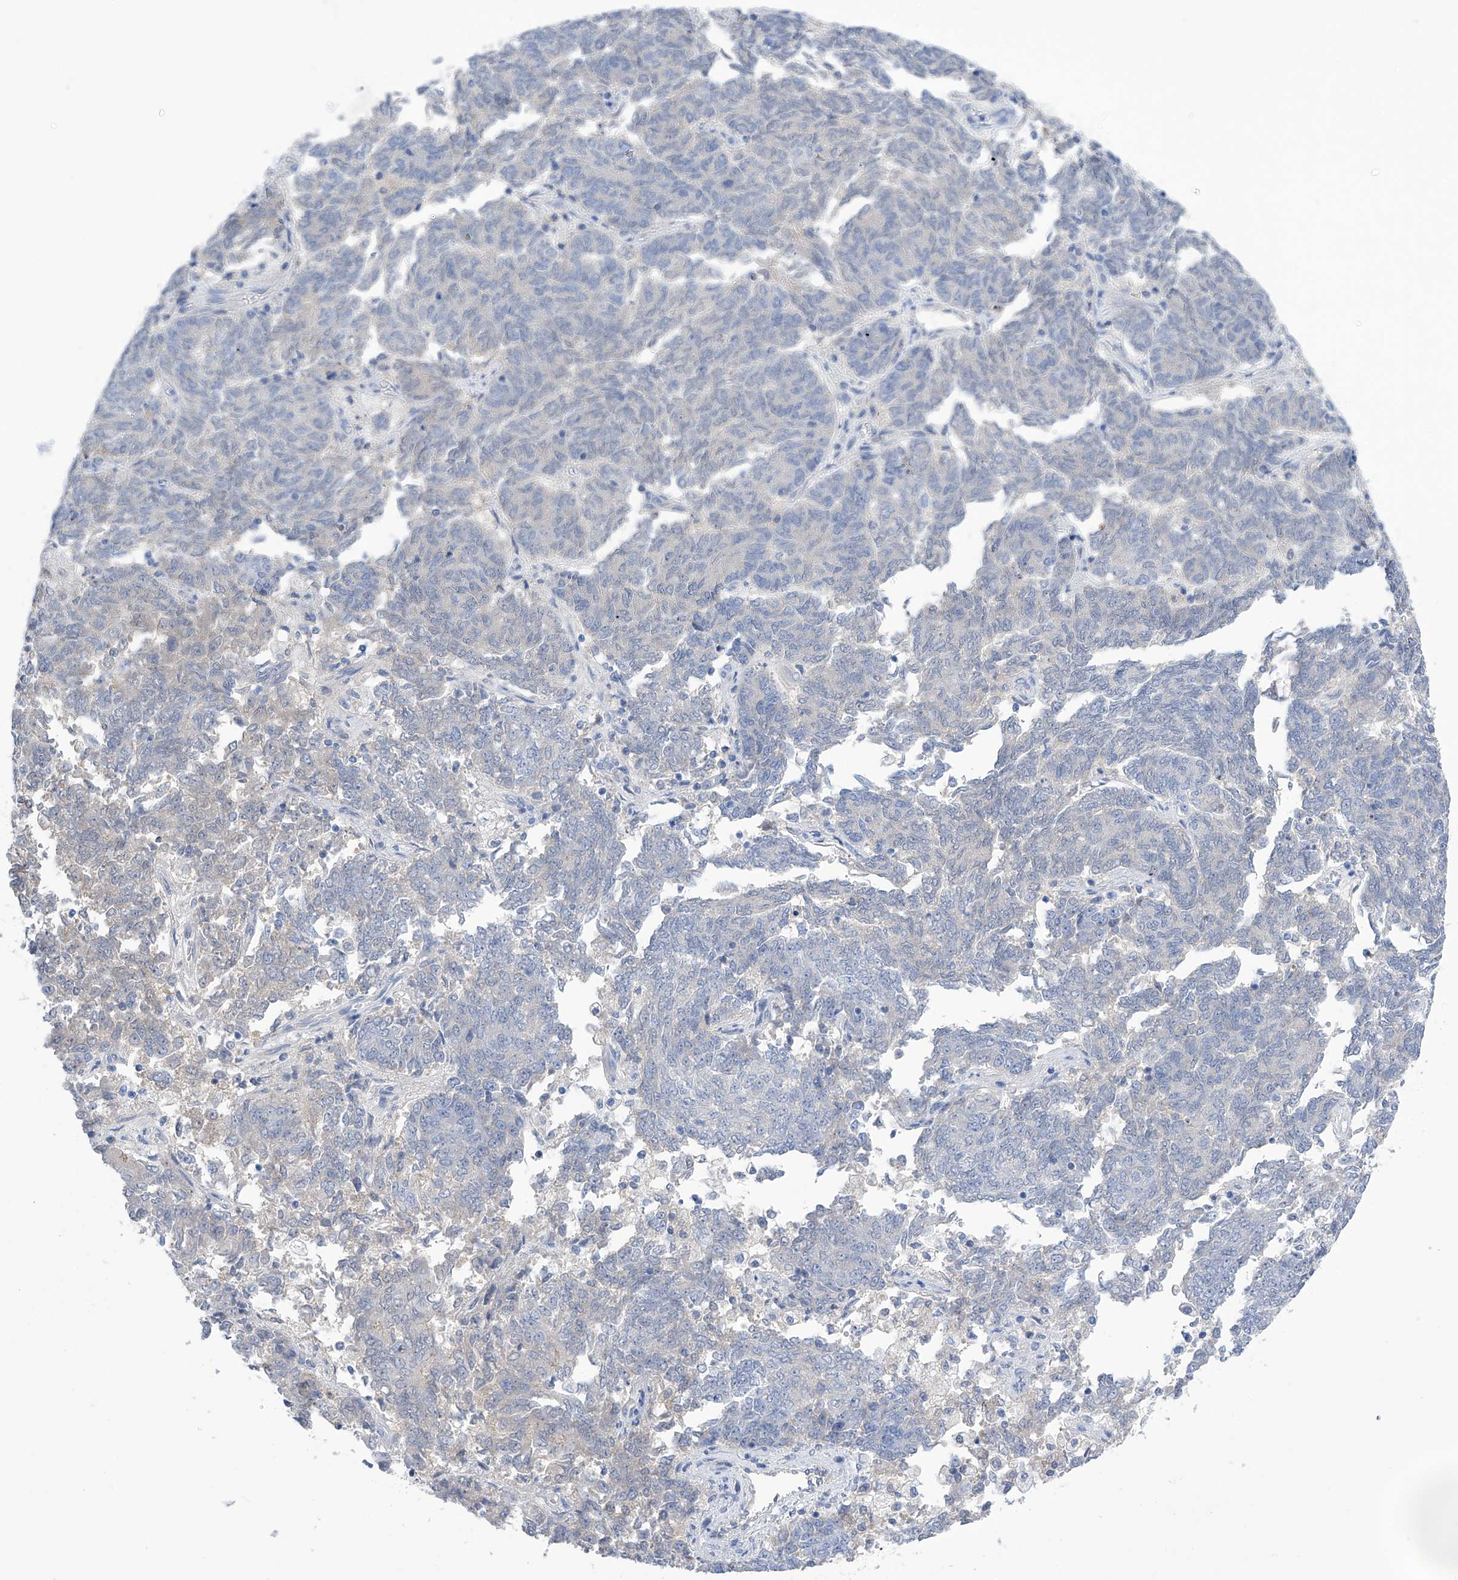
{"staining": {"intensity": "negative", "quantity": "none", "location": "none"}, "tissue": "endometrial cancer", "cell_type": "Tumor cells", "image_type": "cancer", "snomed": [{"axis": "morphology", "description": "Adenocarcinoma, NOS"}, {"axis": "topography", "description": "Endometrium"}], "caption": "Immunohistochemistry (IHC) histopathology image of neoplastic tissue: endometrial cancer (adenocarcinoma) stained with DAB demonstrates no significant protein staining in tumor cells.", "gene": "PGM3", "patient": {"sex": "female", "age": 80}}